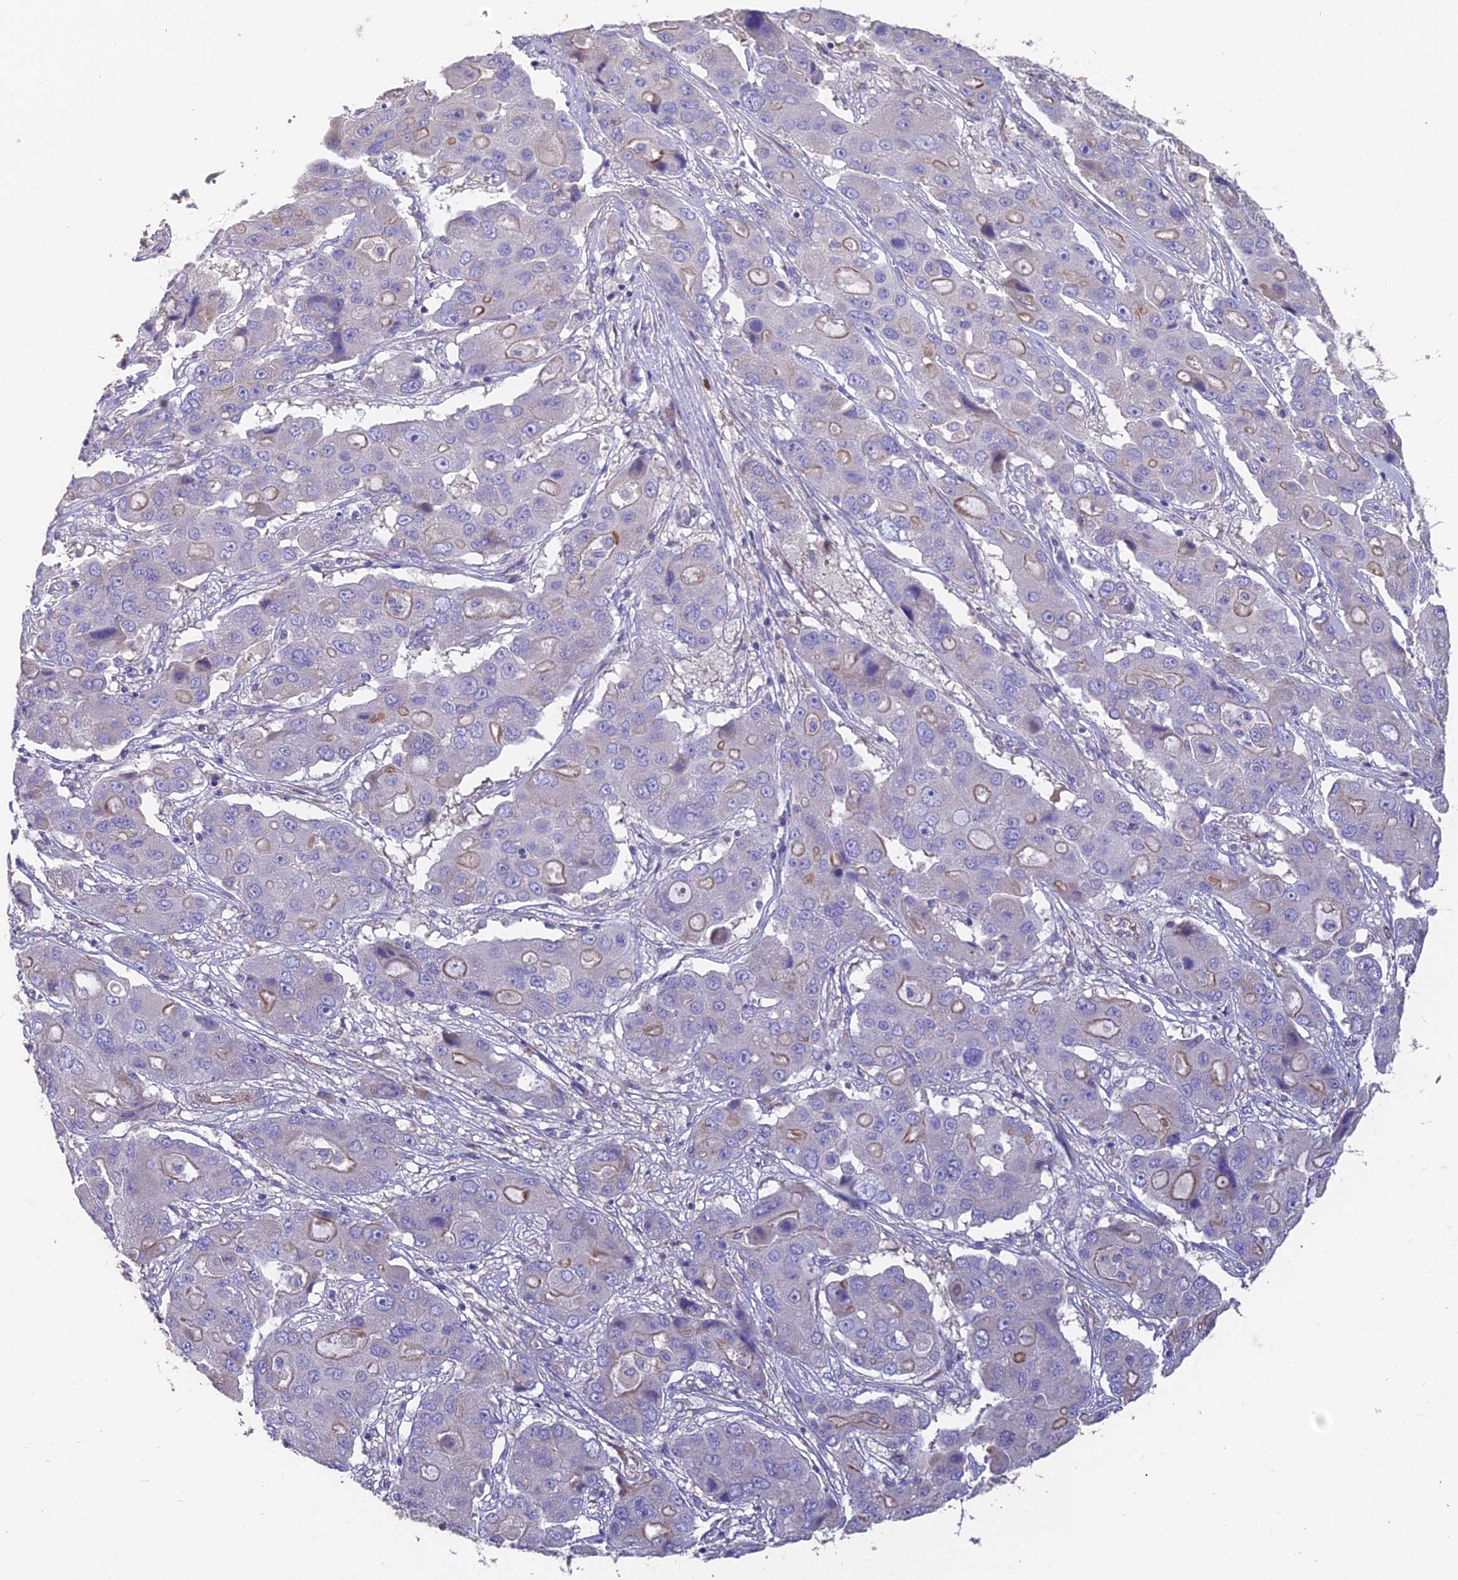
{"staining": {"intensity": "weak", "quantity": "<25%", "location": "cytoplasmic/membranous"}, "tissue": "liver cancer", "cell_type": "Tumor cells", "image_type": "cancer", "snomed": [{"axis": "morphology", "description": "Cholangiocarcinoma"}, {"axis": "topography", "description": "Liver"}], "caption": "This is a photomicrograph of IHC staining of liver cholangiocarcinoma, which shows no positivity in tumor cells.", "gene": "FAM168B", "patient": {"sex": "male", "age": 67}}